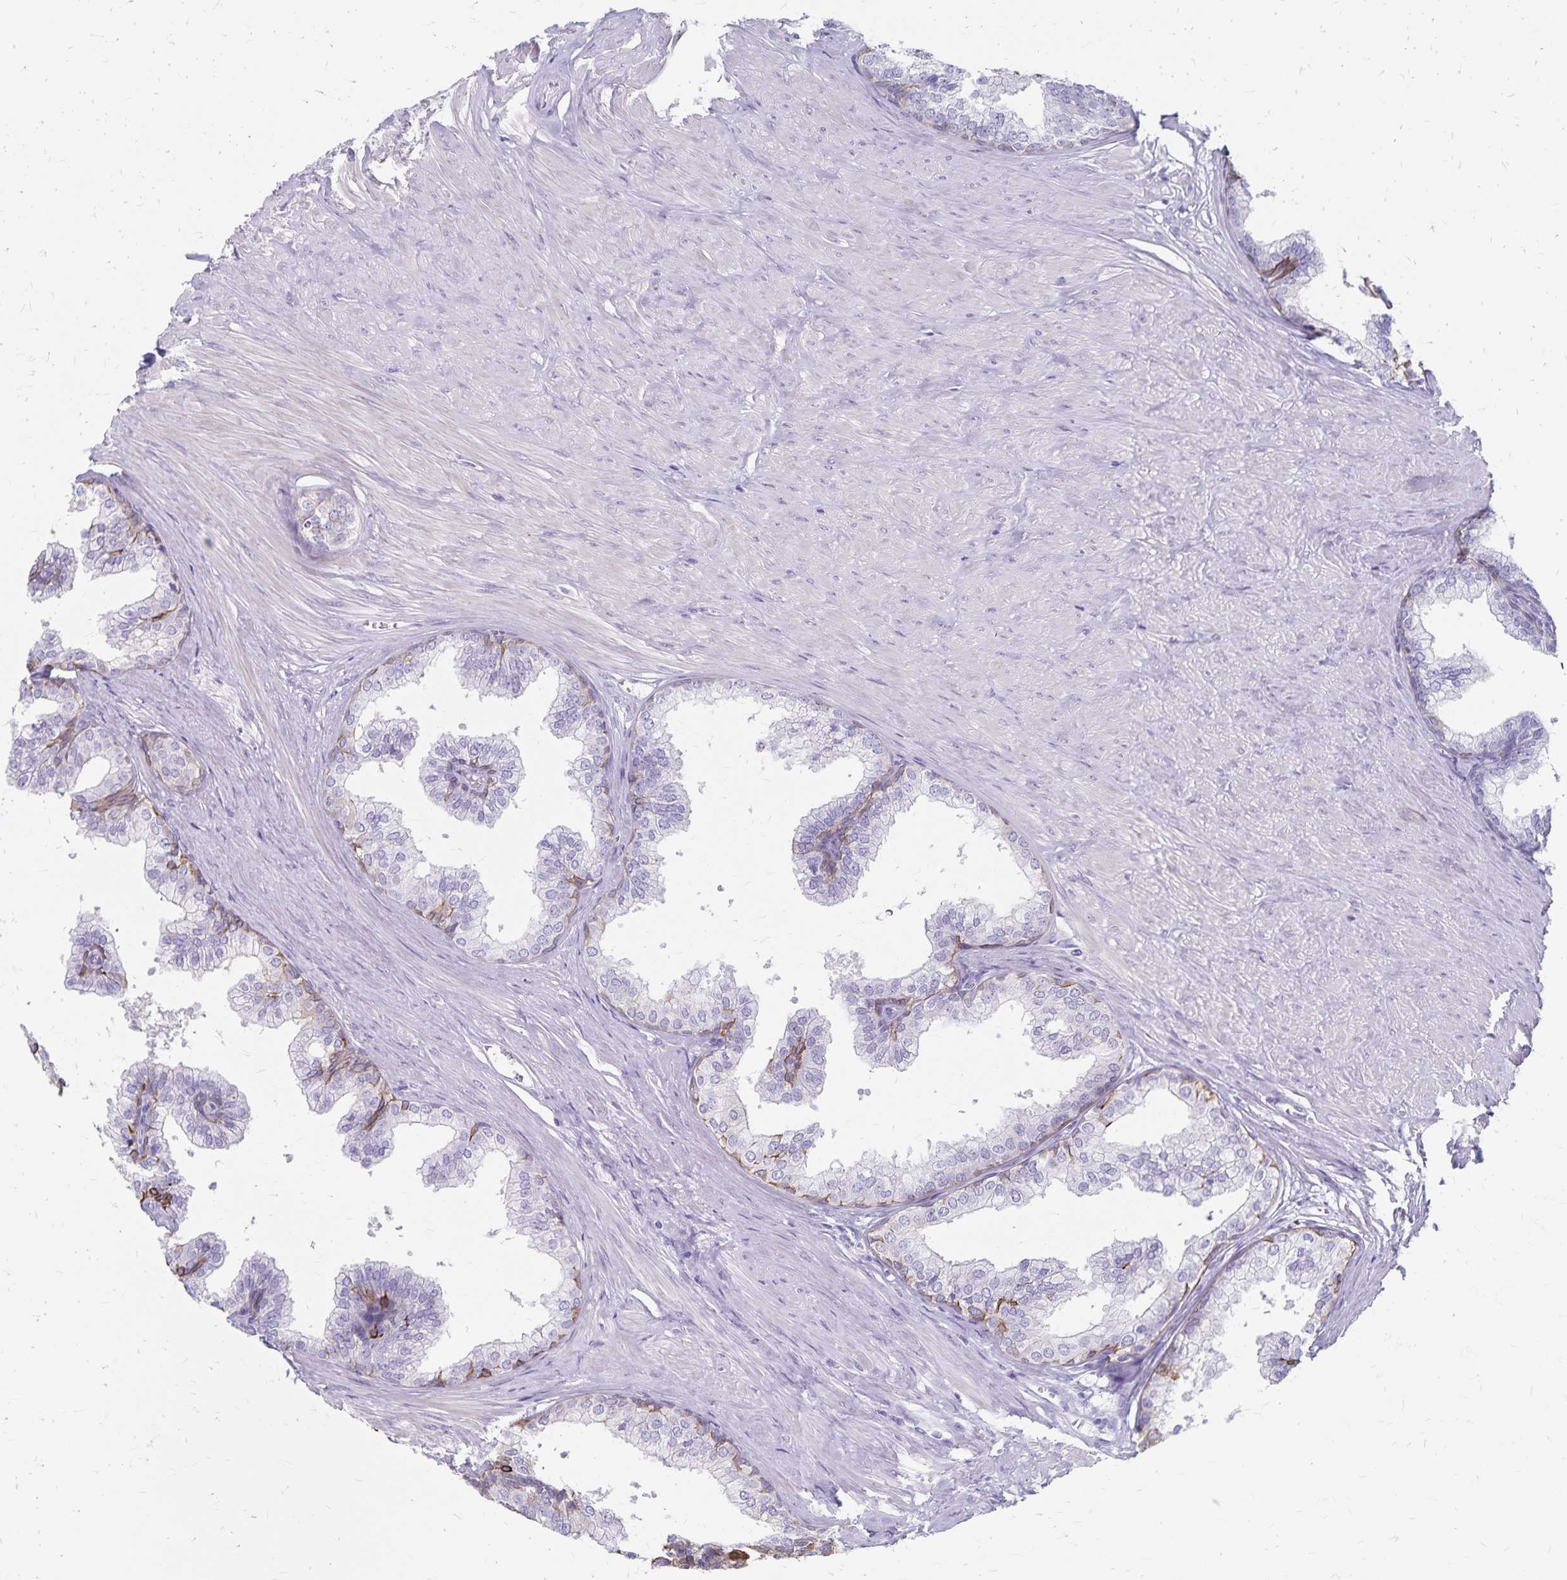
{"staining": {"intensity": "moderate", "quantity": "<25%", "location": "cytoplasmic/membranous"}, "tissue": "prostate", "cell_type": "Glandular cells", "image_type": "normal", "snomed": [{"axis": "morphology", "description": "Normal tissue, NOS"}, {"axis": "topography", "description": "Prostate"}, {"axis": "topography", "description": "Peripheral nerve tissue"}], "caption": "This histopathology image shows immunohistochemistry (IHC) staining of normal human prostate, with low moderate cytoplasmic/membranous expression in about <25% of glandular cells.", "gene": "GPBAR1", "patient": {"sex": "male", "age": 55}}